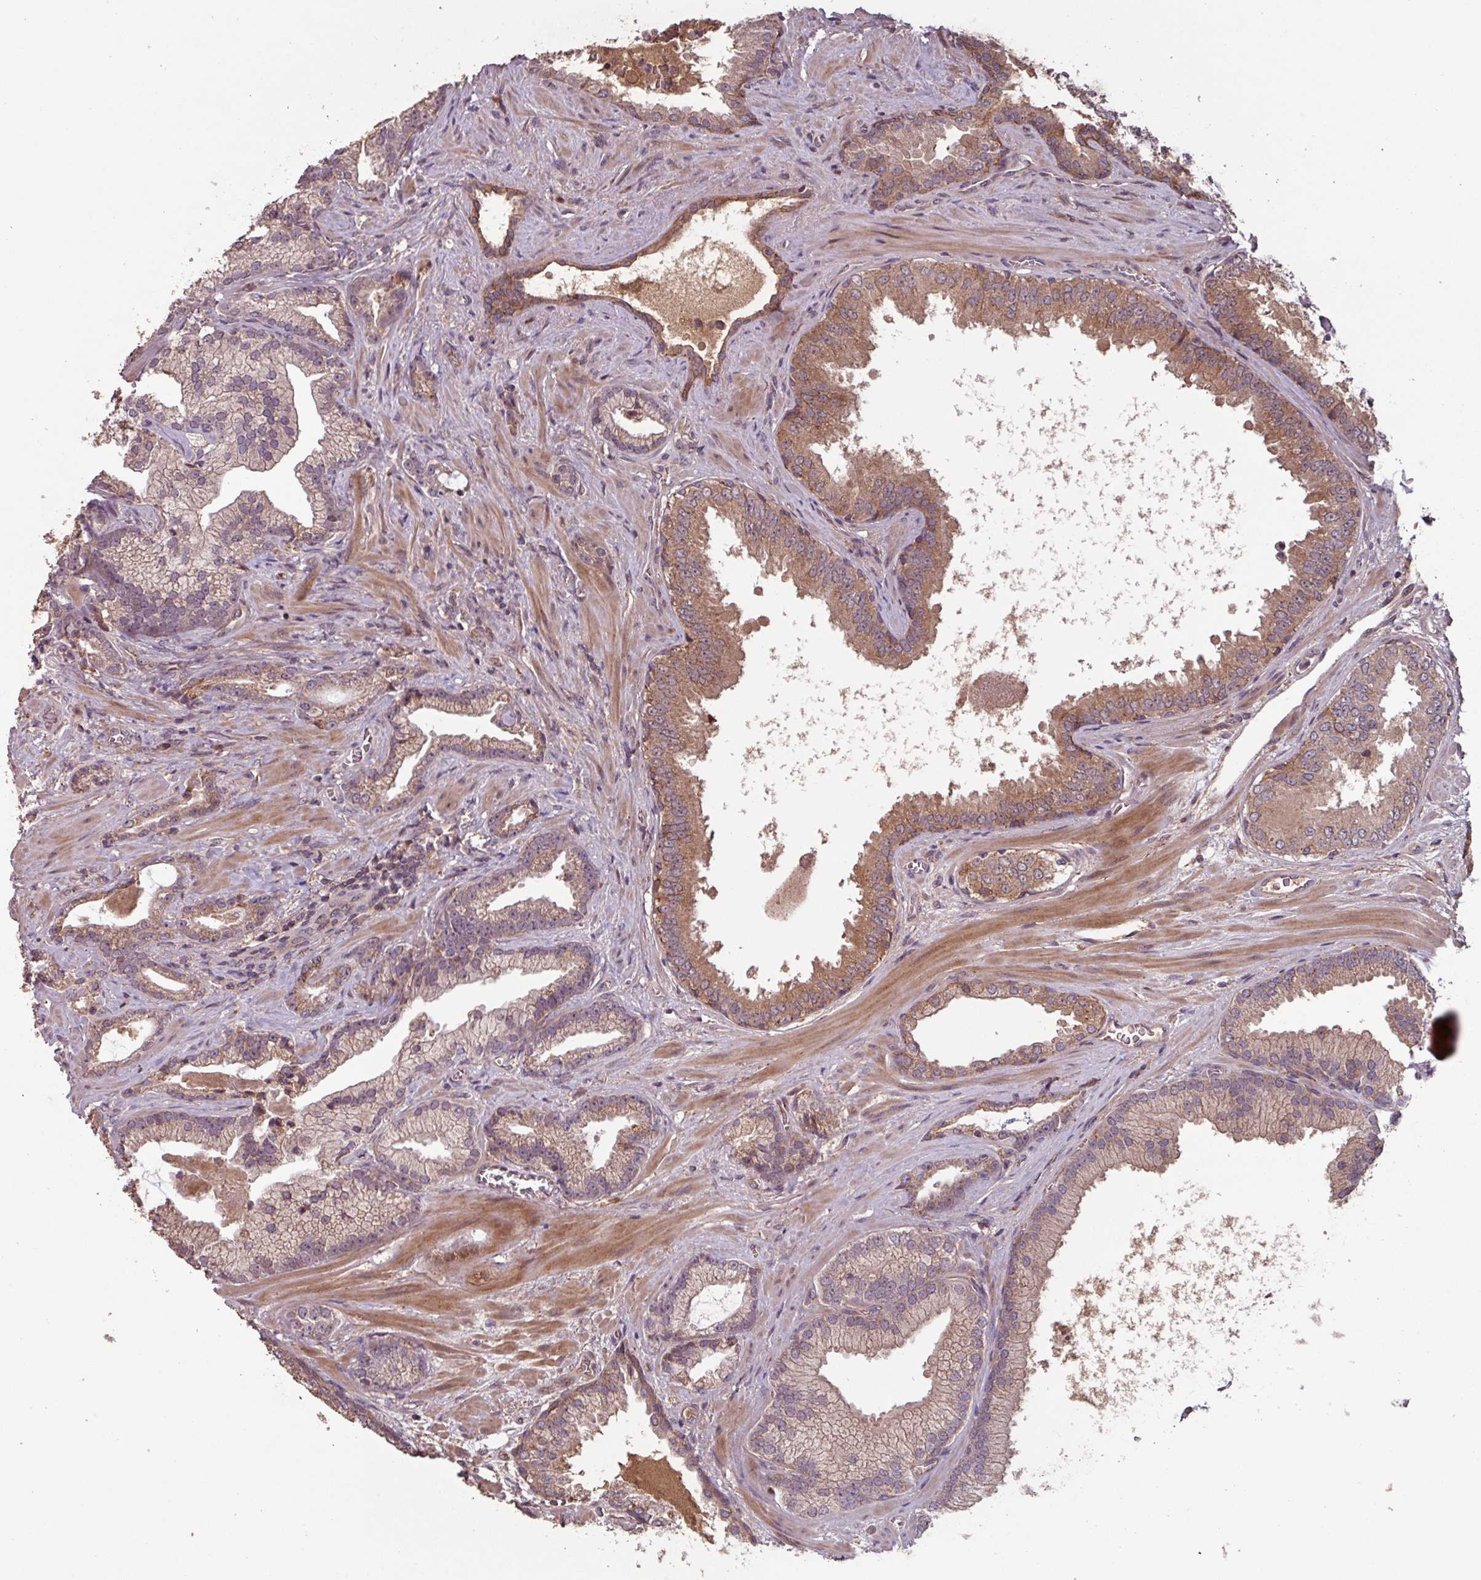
{"staining": {"intensity": "weak", "quantity": ">75%", "location": "cytoplasmic/membranous"}, "tissue": "prostate cancer", "cell_type": "Tumor cells", "image_type": "cancer", "snomed": [{"axis": "morphology", "description": "Adenocarcinoma, High grade"}, {"axis": "topography", "description": "Prostate"}], "caption": "The photomicrograph demonstrates staining of high-grade adenocarcinoma (prostate), revealing weak cytoplasmic/membranous protein expression (brown color) within tumor cells. The protein is stained brown, and the nuclei are stained in blue (DAB (3,3'-diaminobenzidine) IHC with brightfield microscopy, high magnification).", "gene": "TMEM88", "patient": {"sex": "male", "age": 68}}